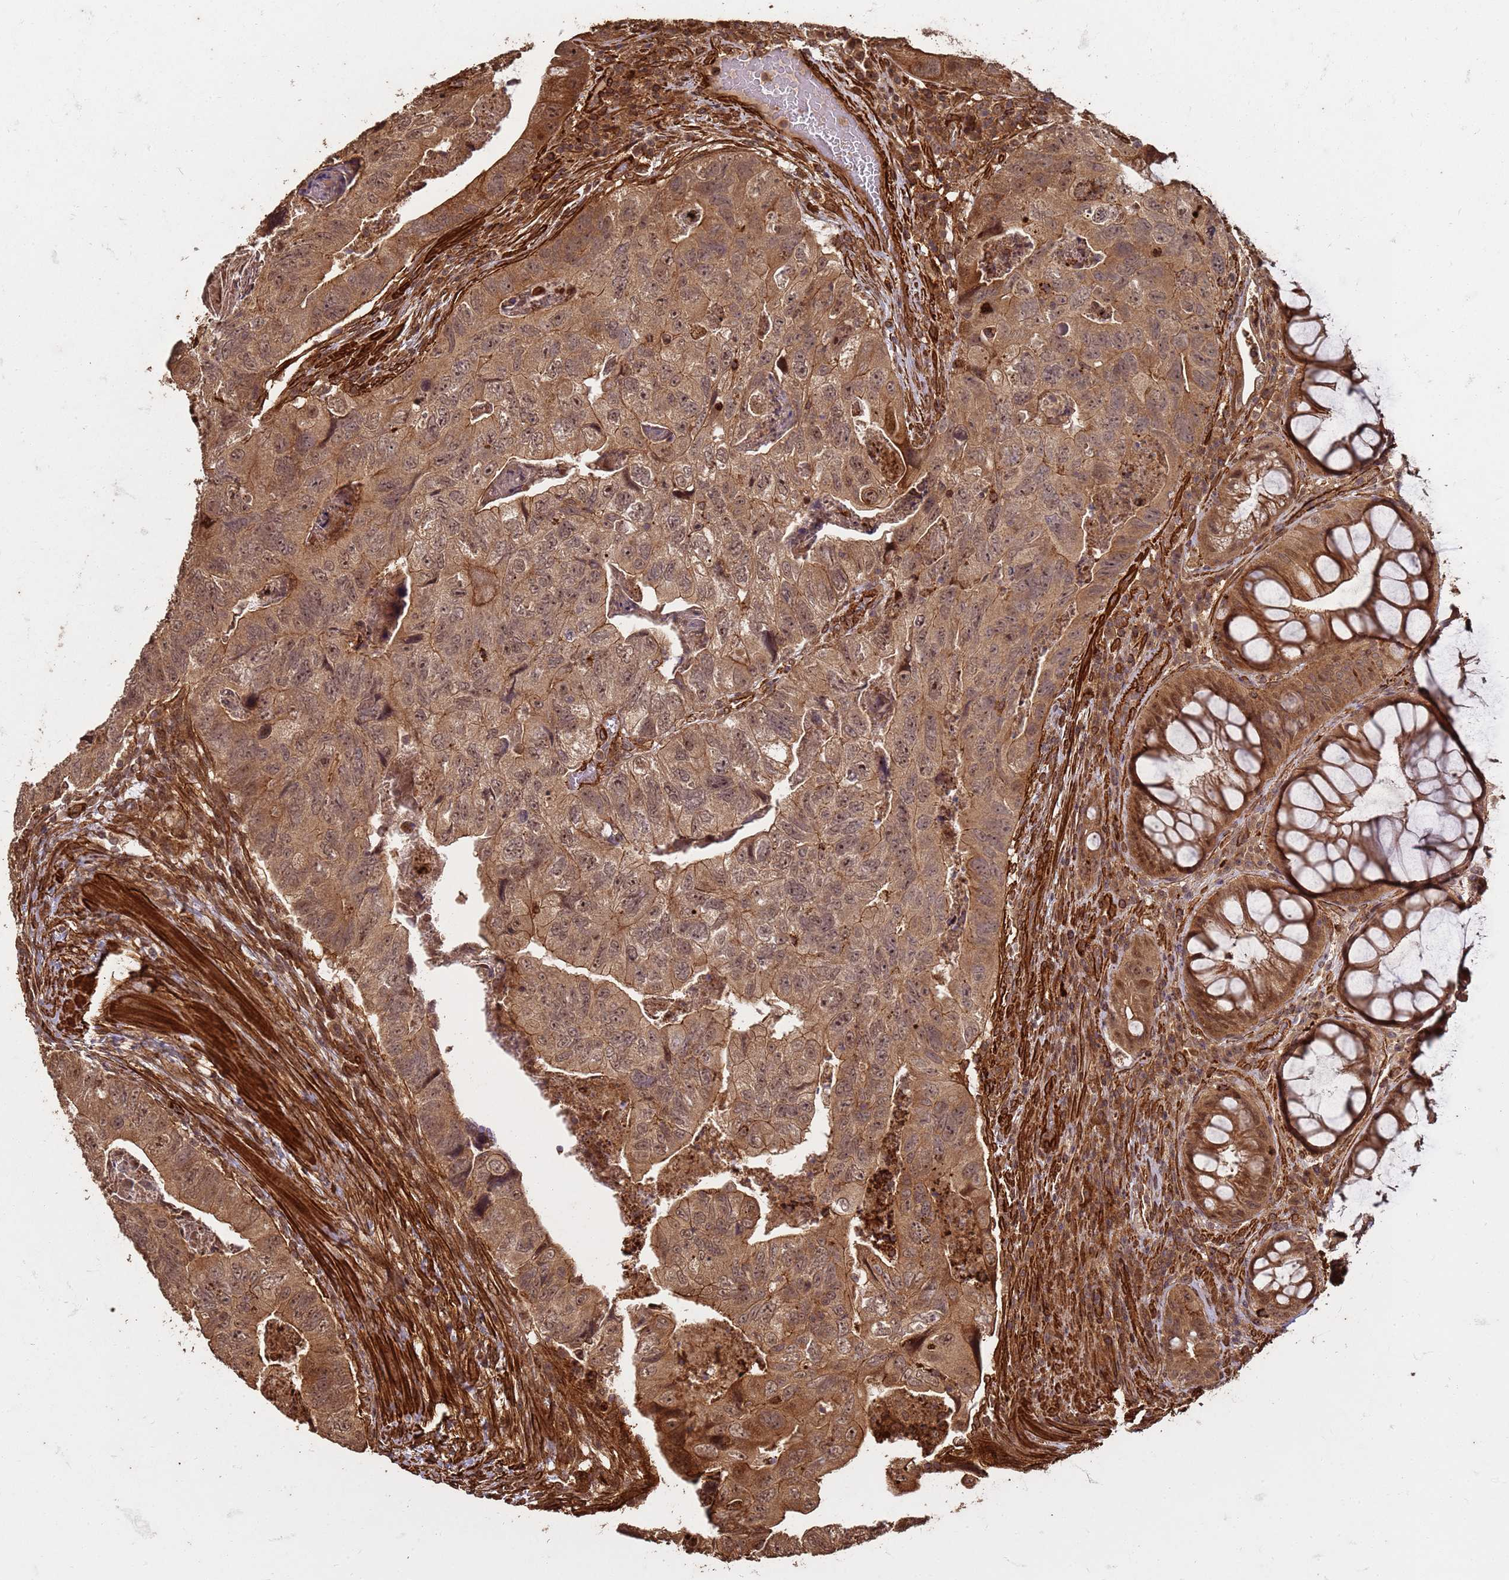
{"staining": {"intensity": "moderate", "quantity": ">75%", "location": "cytoplasmic/membranous,nuclear"}, "tissue": "colorectal cancer", "cell_type": "Tumor cells", "image_type": "cancer", "snomed": [{"axis": "morphology", "description": "Adenocarcinoma, NOS"}, {"axis": "topography", "description": "Rectum"}], "caption": "An image of colorectal cancer stained for a protein reveals moderate cytoplasmic/membranous and nuclear brown staining in tumor cells.", "gene": "KIF26A", "patient": {"sex": "male", "age": 63}}